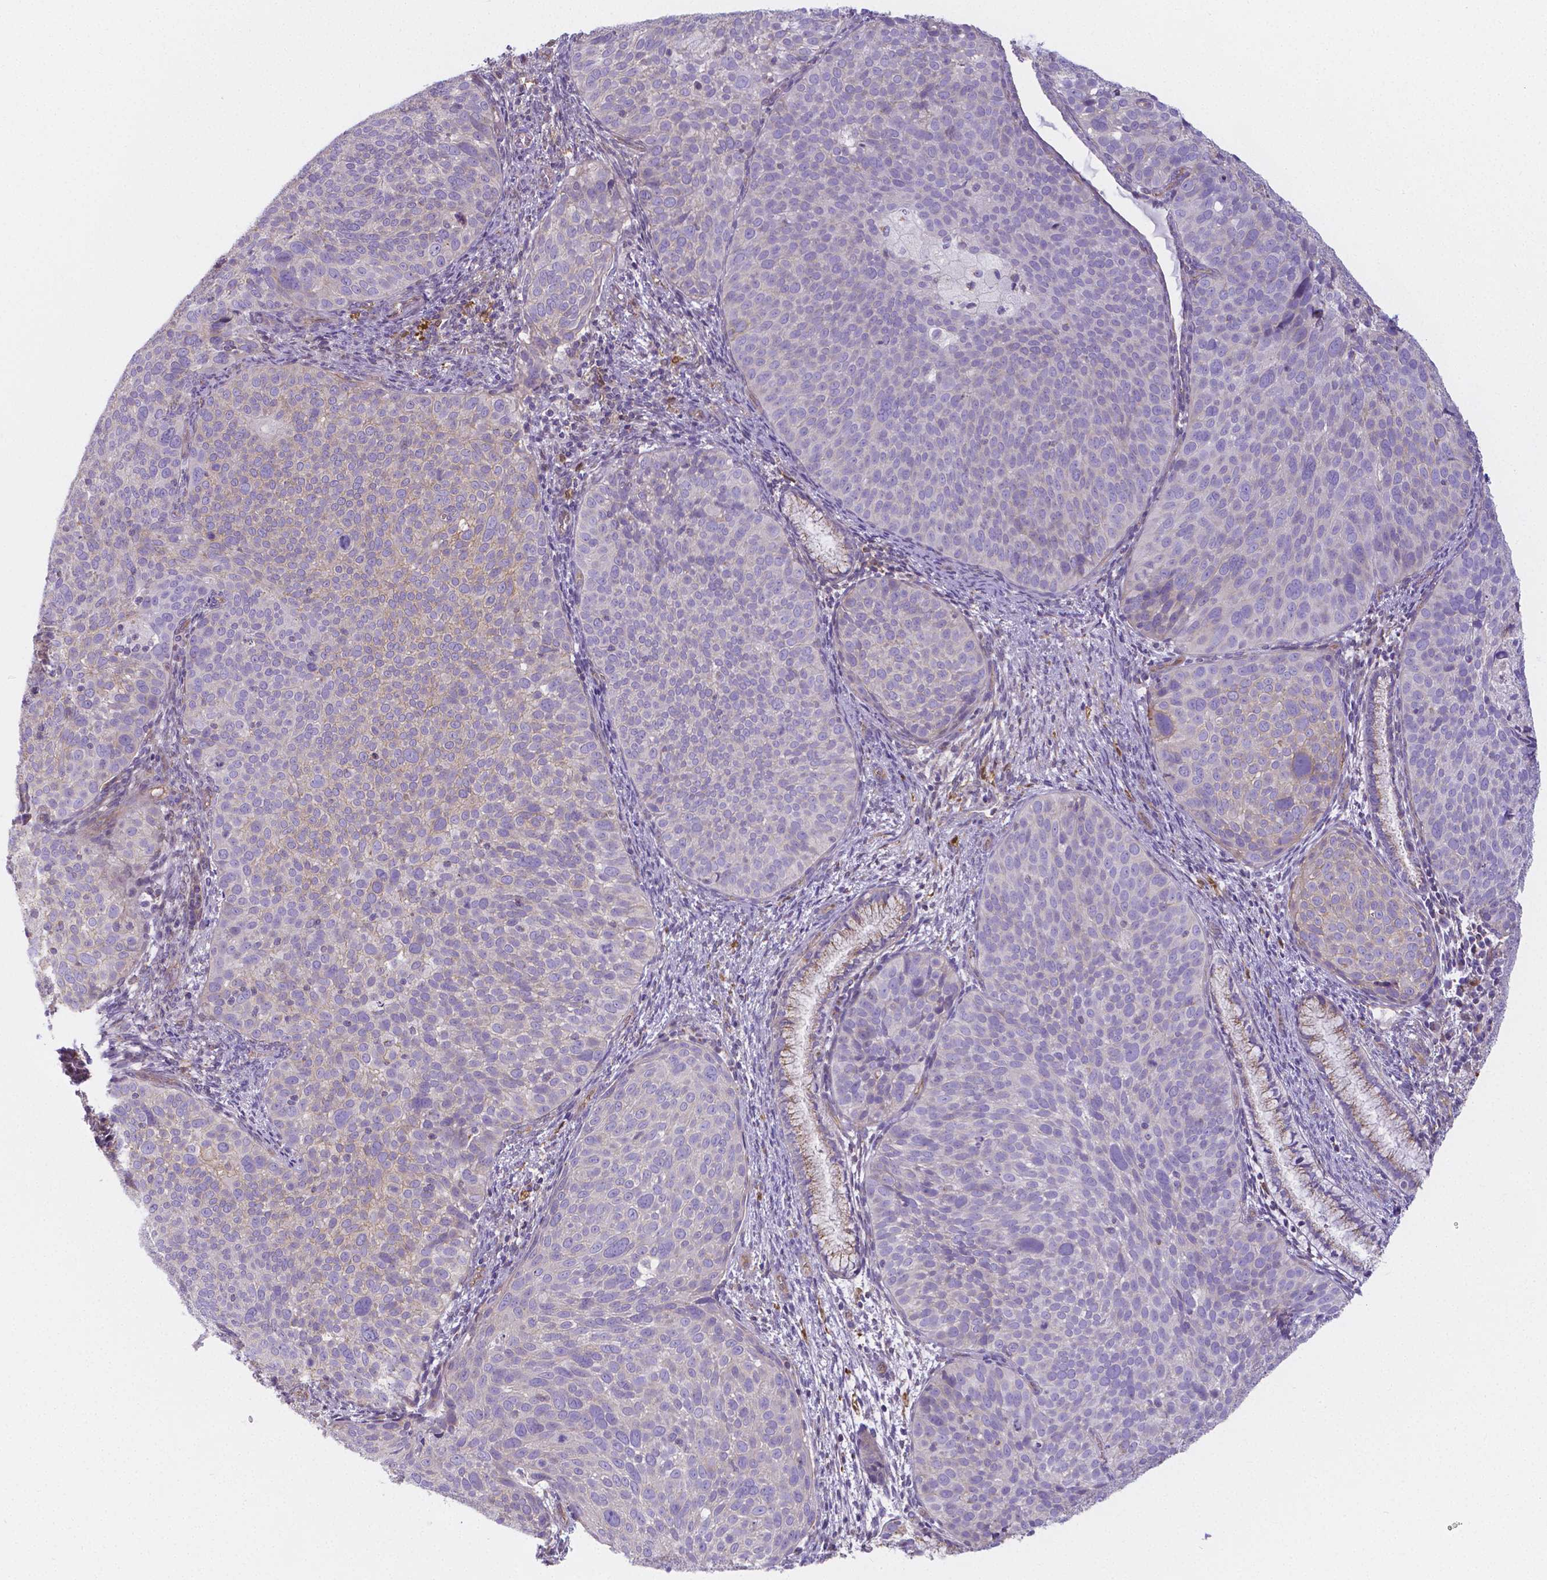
{"staining": {"intensity": "negative", "quantity": "none", "location": "none"}, "tissue": "cervical cancer", "cell_type": "Tumor cells", "image_type": "cancer", "snomed": [{"axis": "morphology", "description": "Squamous cell carcinoma, NOS"}, {"axis": "topography", "description": "Cervix"}], "caption": "This is a photomicrograph of IHC staining of squamous cell carcinoma (cervical), which shows no expression in tumor cells.", "gene": "CRMP1", "patient": {"sex": "female", "age": 39}}